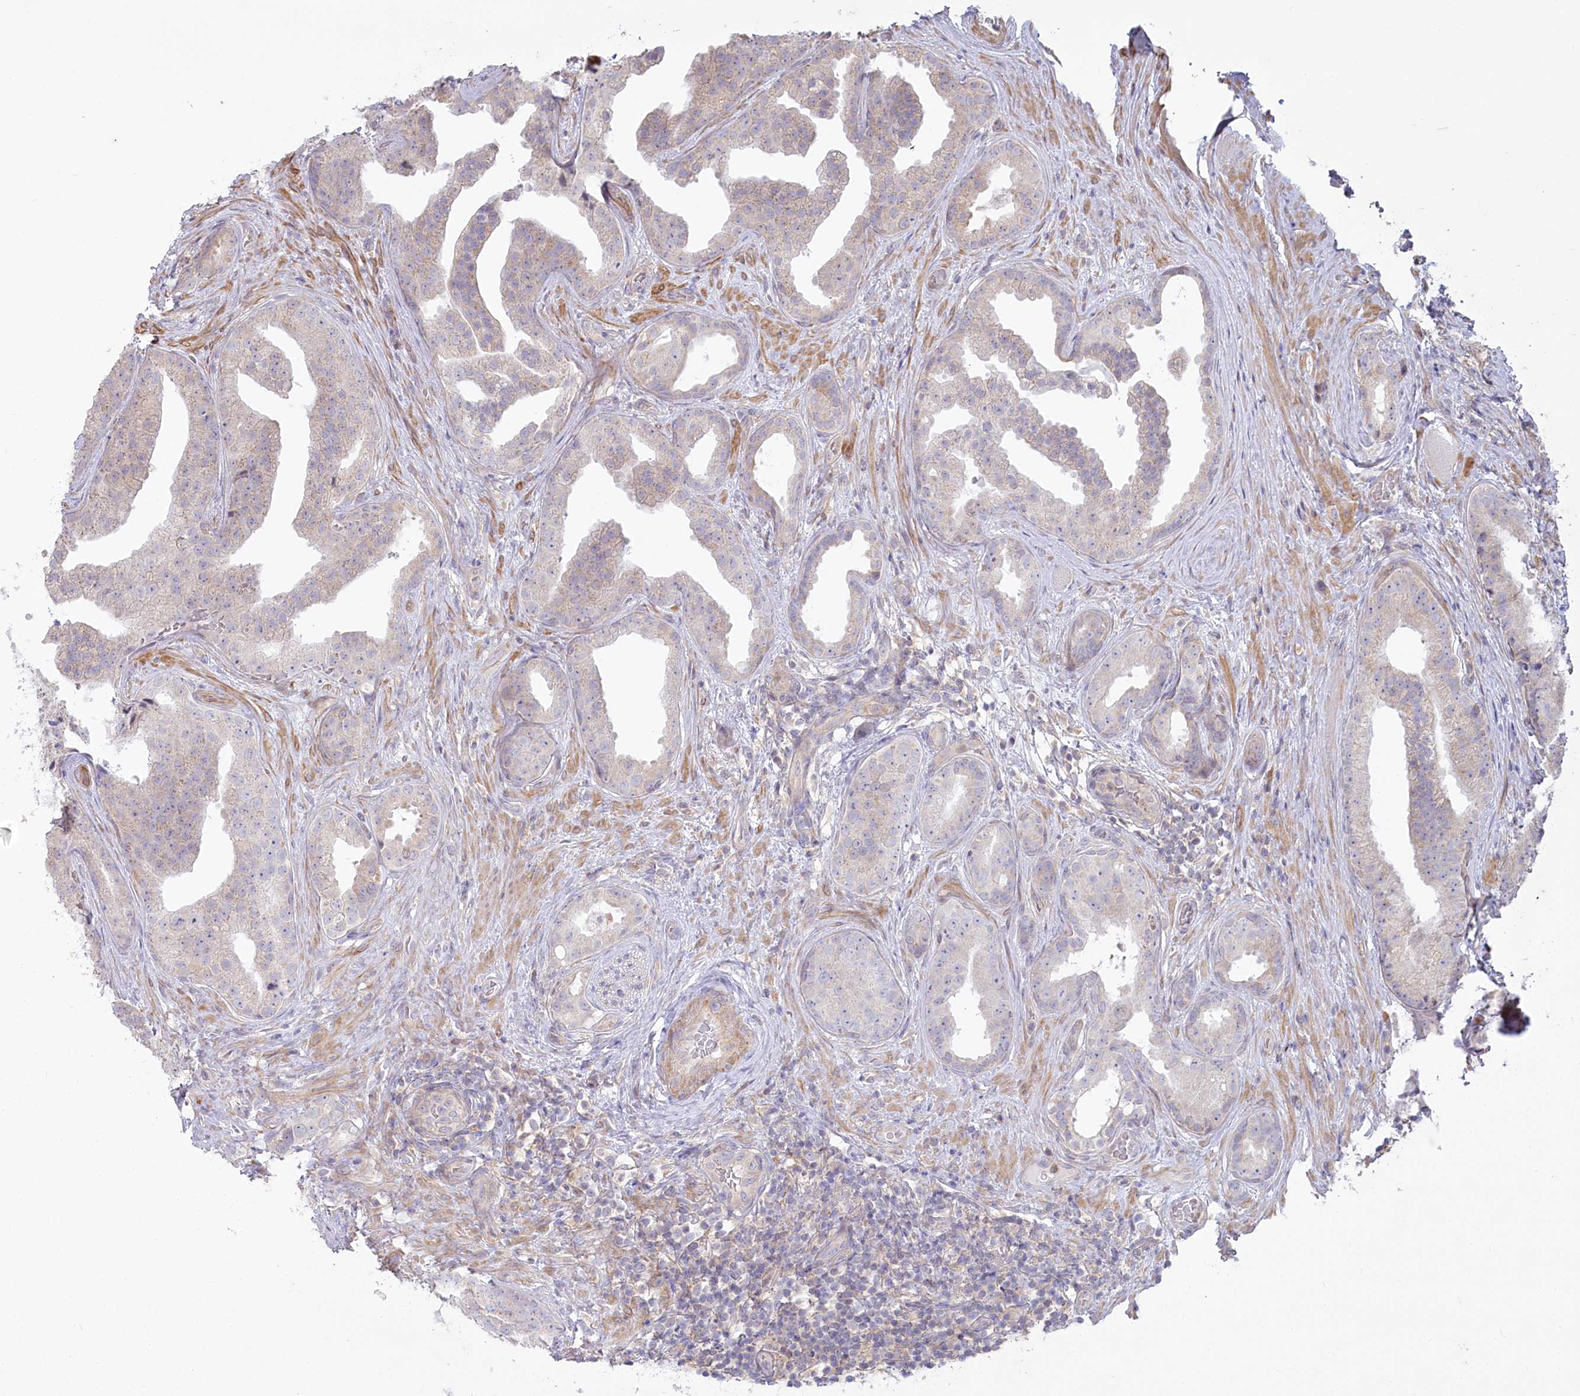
{"staining": {"intensity": "weak", "quantity": "<25%", "location": "cytoplasmic/membranous"}, "tissue": "prostate cancer", "cell_type": "Tumor cells", "image_type": "cancer", "snomed": [{"axis": "morphology", "description": "Adenocarcinoma, Low grade"}, {"axis": "topography", "description": "Prostate"}], "caption": "IHC photomicrograph of neoplastic tissue: human prostate cancer (adenocarcinoma (low-grade)) stained with DAB displays no significant protein expression in tumor cells.", "gene": "MTG1", "patient": {"sex": "male", "age": 71}}